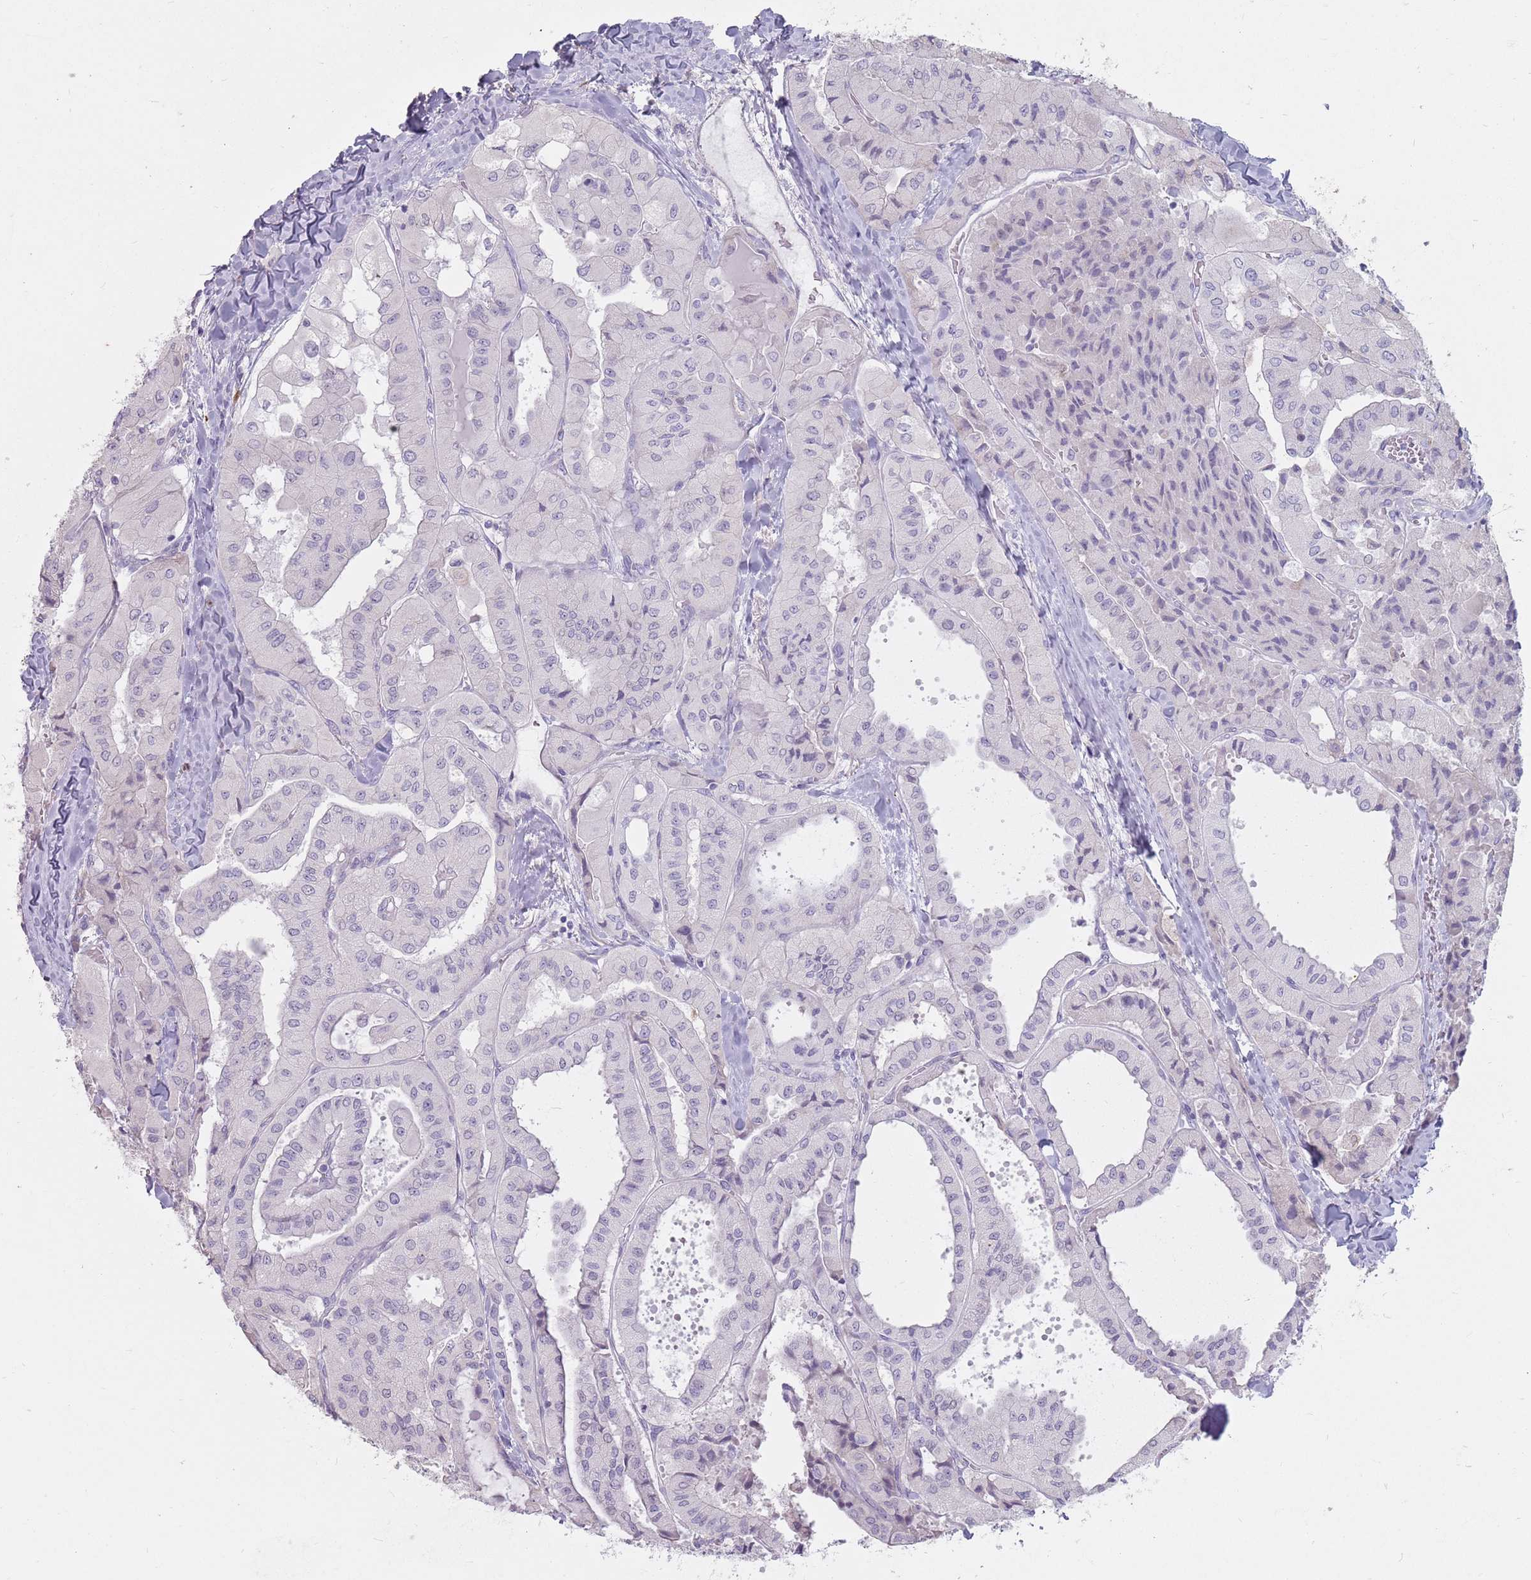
{"staining": {"intensity": "negative", "quantity": "none", "location": "none"}, "tissue": "thyroid cancer", "cell_type": "Tumor cells", "image_type": "cancer", "snomed": [{"axis": "morphology", "description": "Normal tissue, NOS"}, {"axis": "morphology", "description": "Papillary adenocarcinoma, NOS"}, {"axis": "topography", "description": "Thyroid gland"}], "caption": "Tumor cells are negative for protein expression in human thyroid cancer.", "gene": "DXO", "patient": {"sex": "female", "age": 59}}